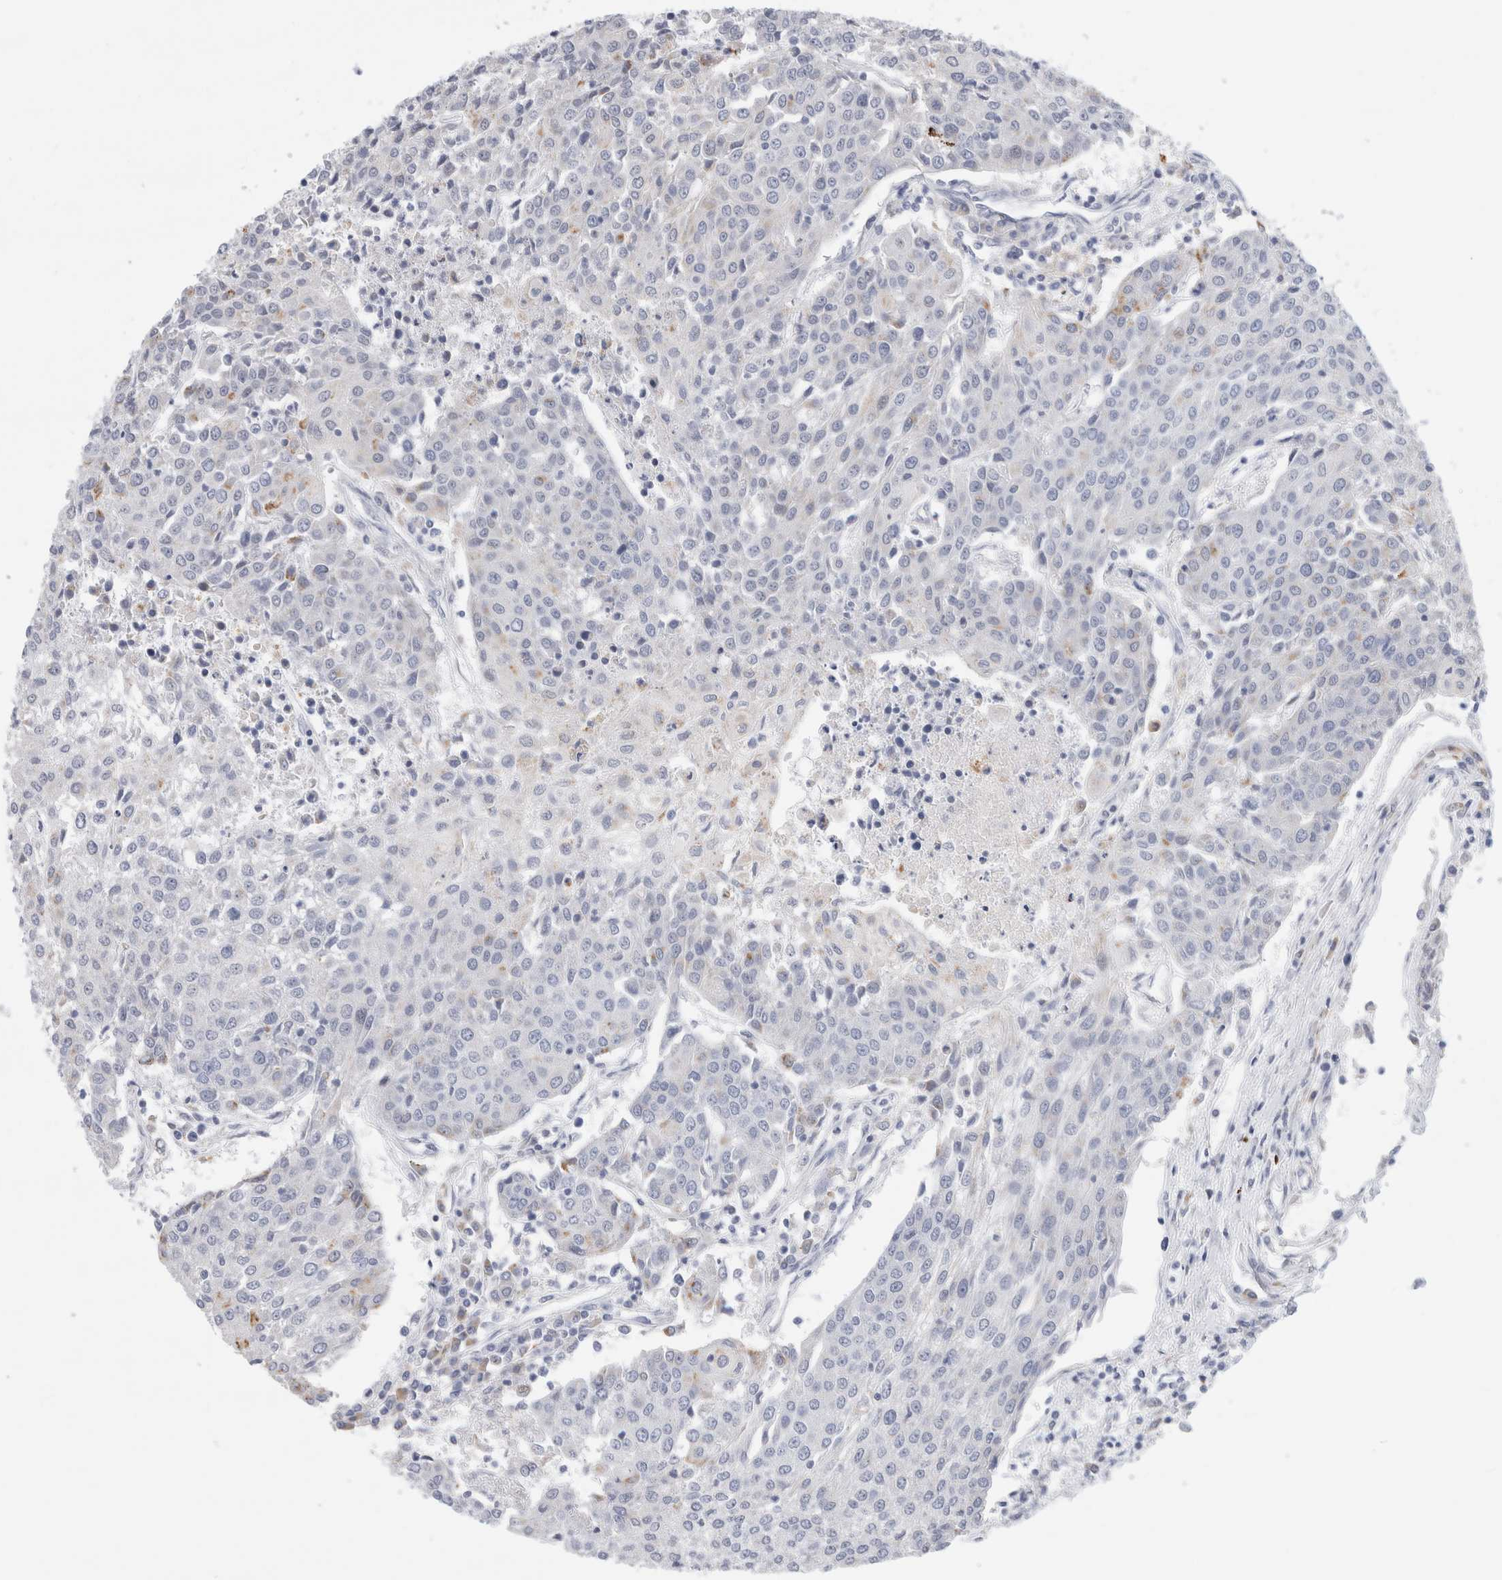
{"staining": {"intensity": "negative", "quantity": "none", "location": "none"}, "tissue": "urothelial cancer", "cell_type": "Tumor cells", "image_type": "cancer", "snomed": [{"axis": "morphology", "description": "Urothelial carcinoma, High grade"}, {"axis": "topography", "description": "Urinary bladder"}], "caption": "An immunohistochemistry (IHC) photomicrograph of urothelial cancer is shown. There is no staining in tumor cells of urothelial cancer.", "gene": "SLC22A12", "patient": {"sex": "female", "age": 85}}